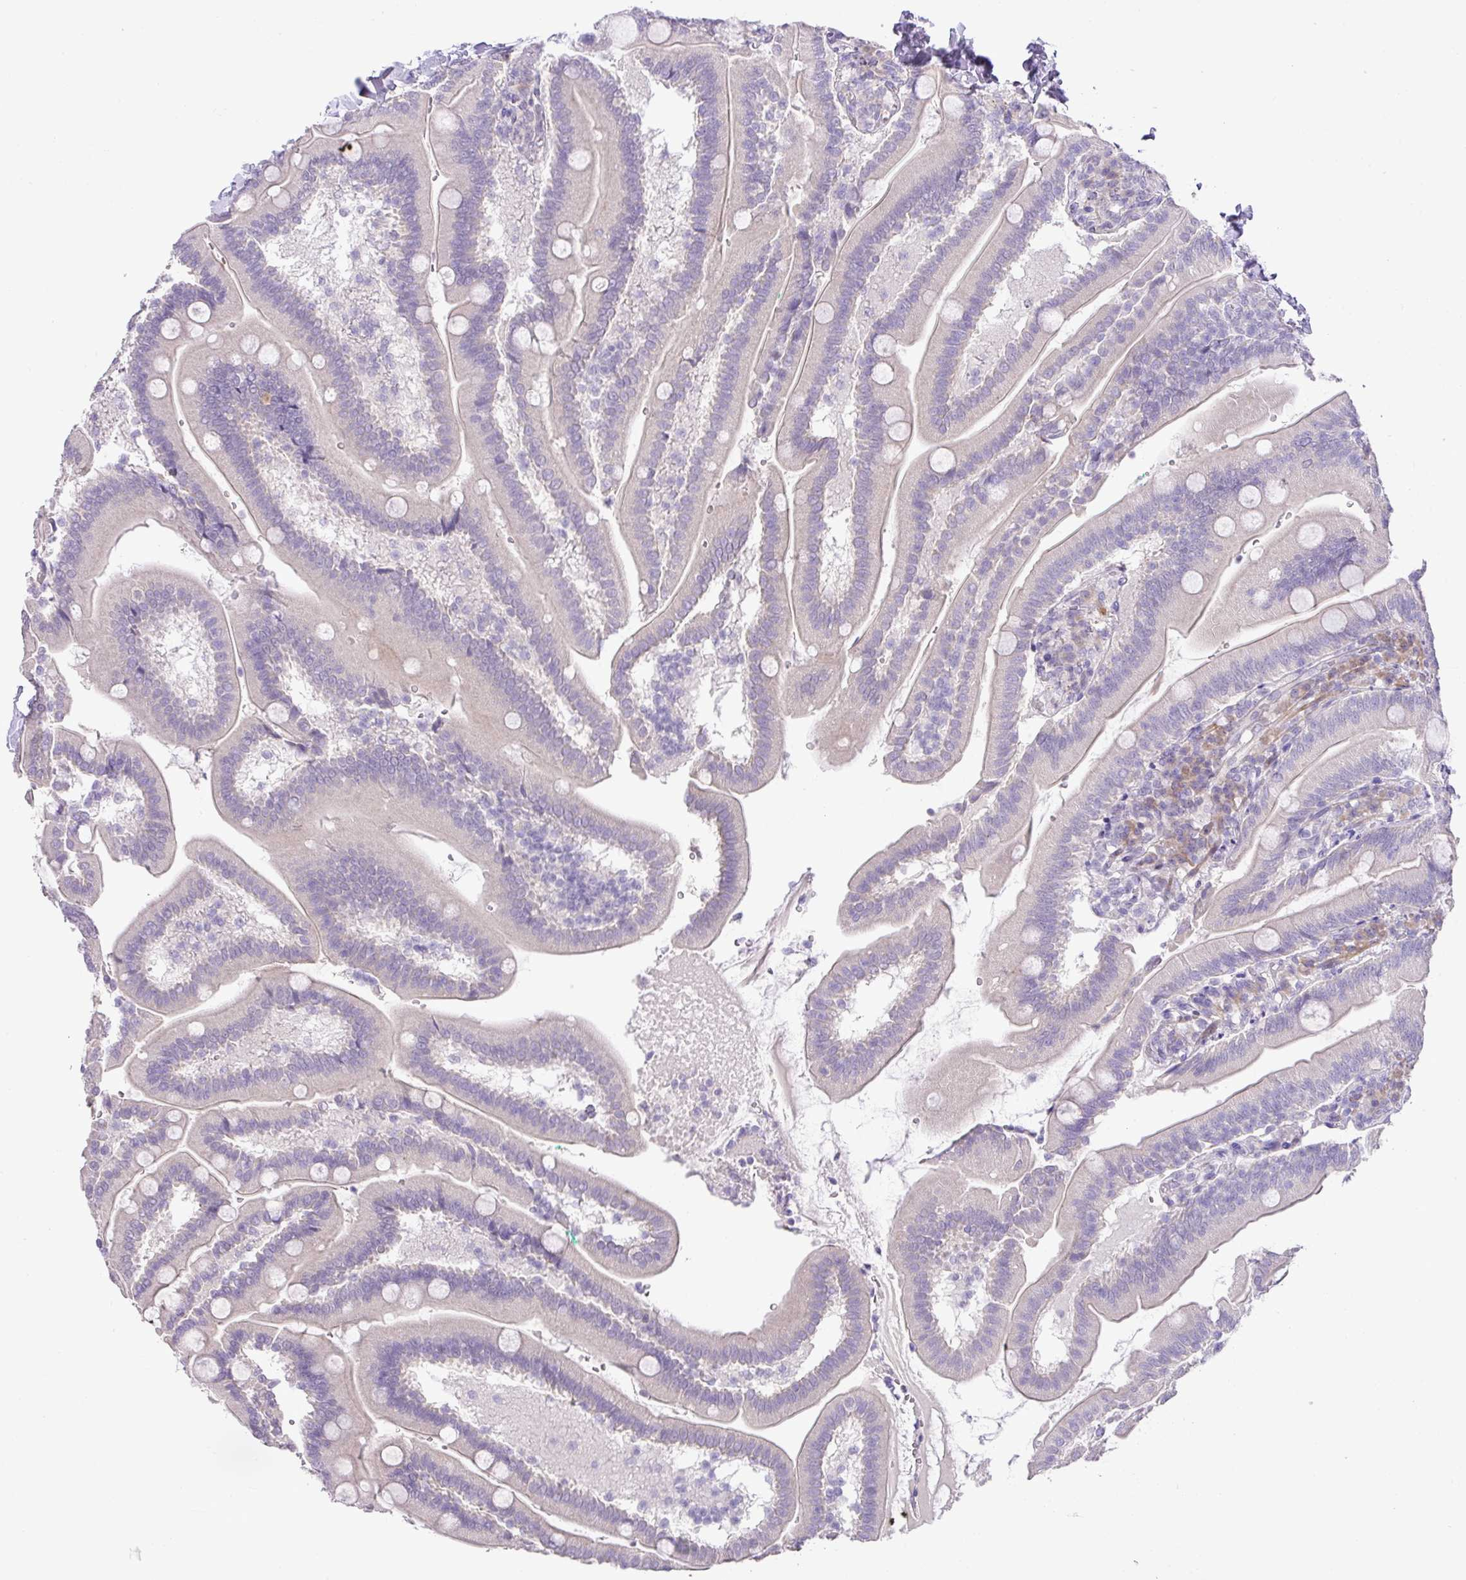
{"staining": {"intensity": "negative", "quantity": "none", "location": "none"}, "tissue": "duodenum", "cell_type": "Glandular cells", "image_type": "normal", "snomed": [{"axis": "morphology", "description": "Normal tissue, NOS"}, {"axis": "topography", "description": "Duodenum"}], "caption": "Protein analysis of benign duodenum reveals no significant expression in glandular cells. (Stains: DAB IHC with hematoxylin counter stain, Microscopy: brightfield microscopy at high magnification).", "gene": "DIP2A", "patient": {"sex": "female", "age": 67}}